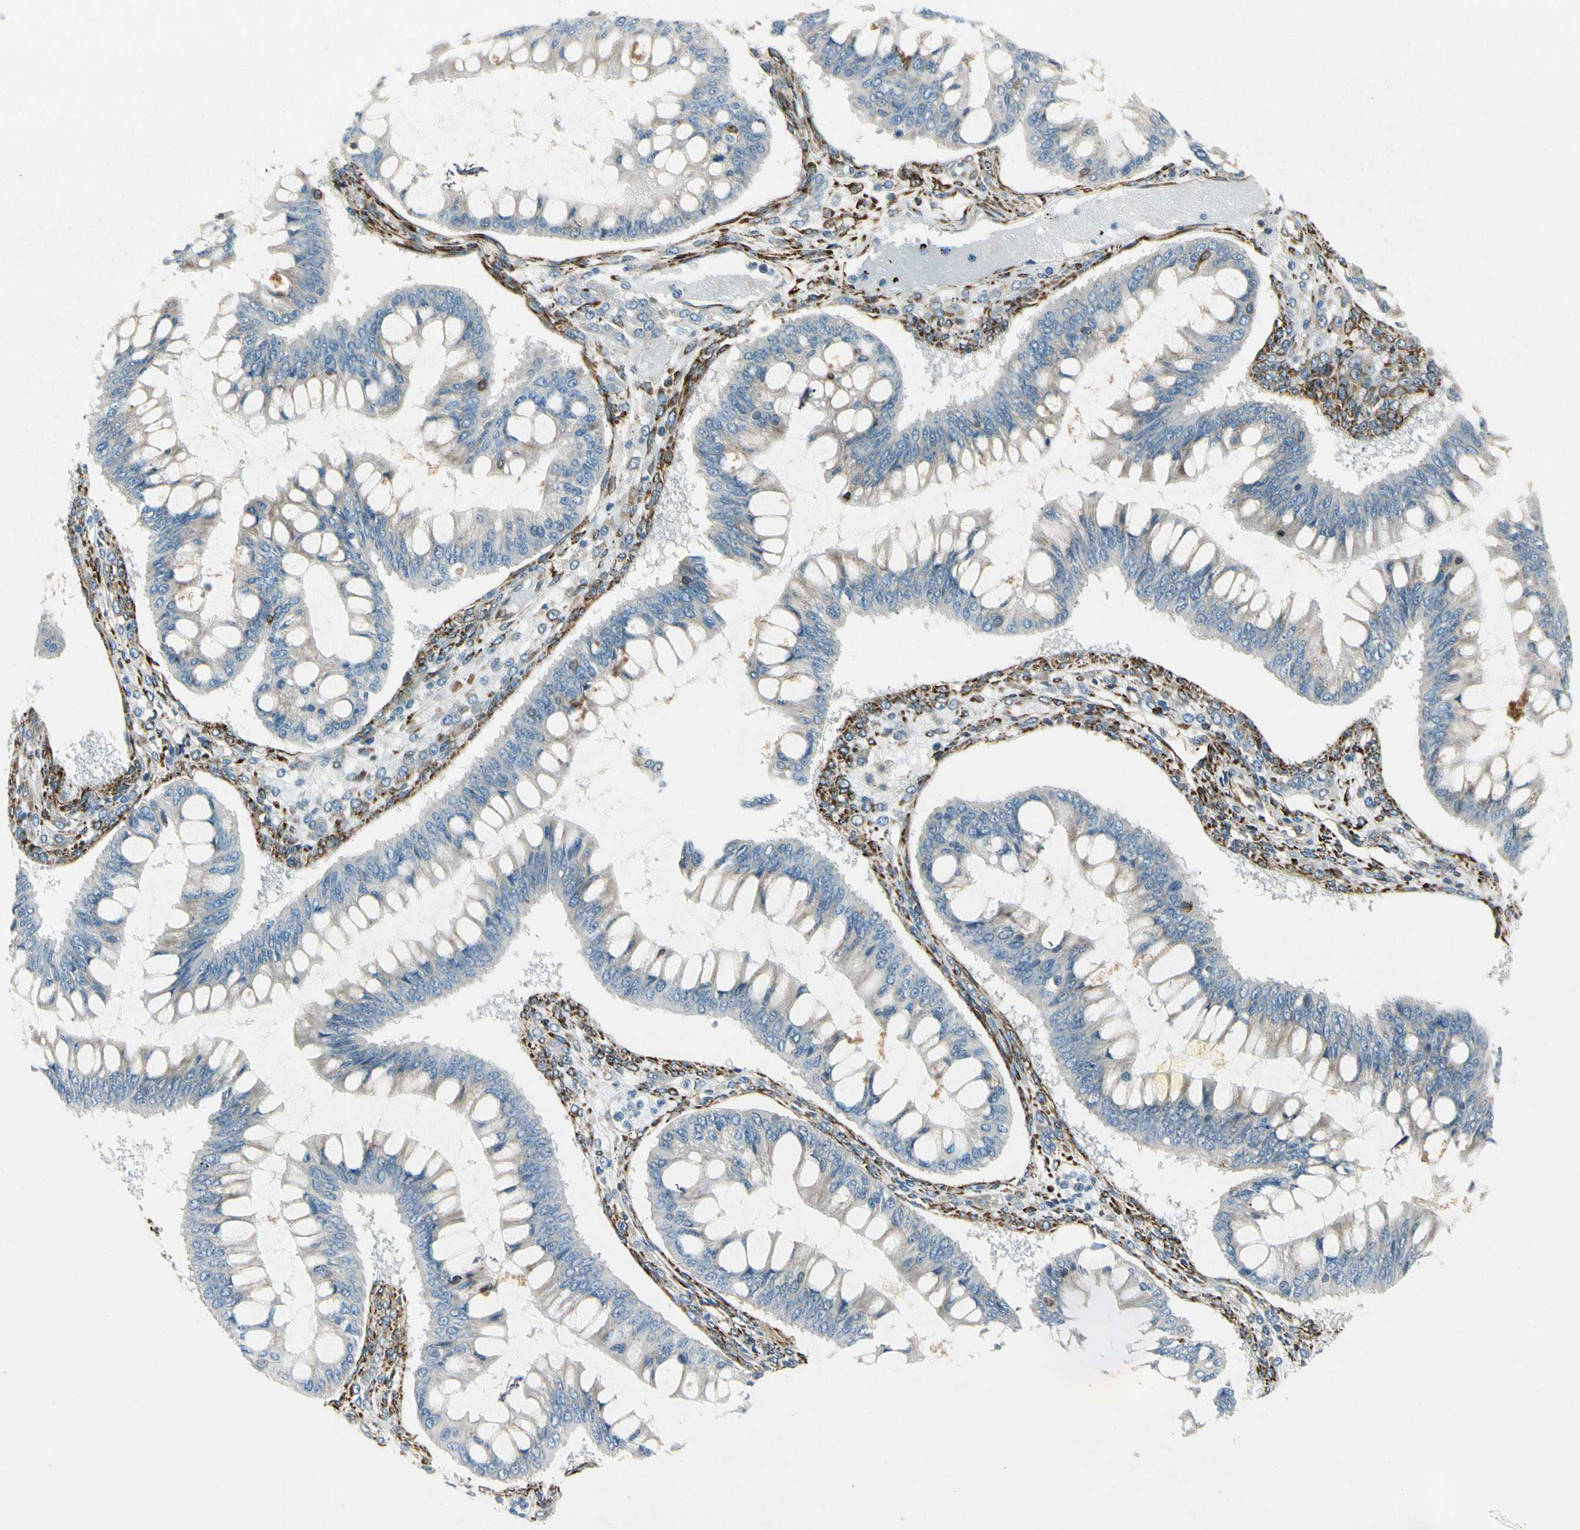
{"staining": {"intensity": "negative", "quantity": "none", "location": "none"}, "tissue": "ovarian cancer", "cell_type": "Tumor cells", "image_type": "cancer", "snomed": [{"axis": "morphology", "description": "Cystadenocarcinoma, mucinous, NOS"}, {"axis": "topography", "description": "Ovary"}], "caption": "Ovarian cancer (mucinous cystadenocarcinoma) was stained to show a protein in brown. There is no significant positivity in tumor cells. Brightfield microscopy of immunohistochemistry stained with DAB (brown) and hematoxylin (blue), captured at high magnification.", "gene": "FKBP7", "patient": {"sex": "female", "age": 73}}